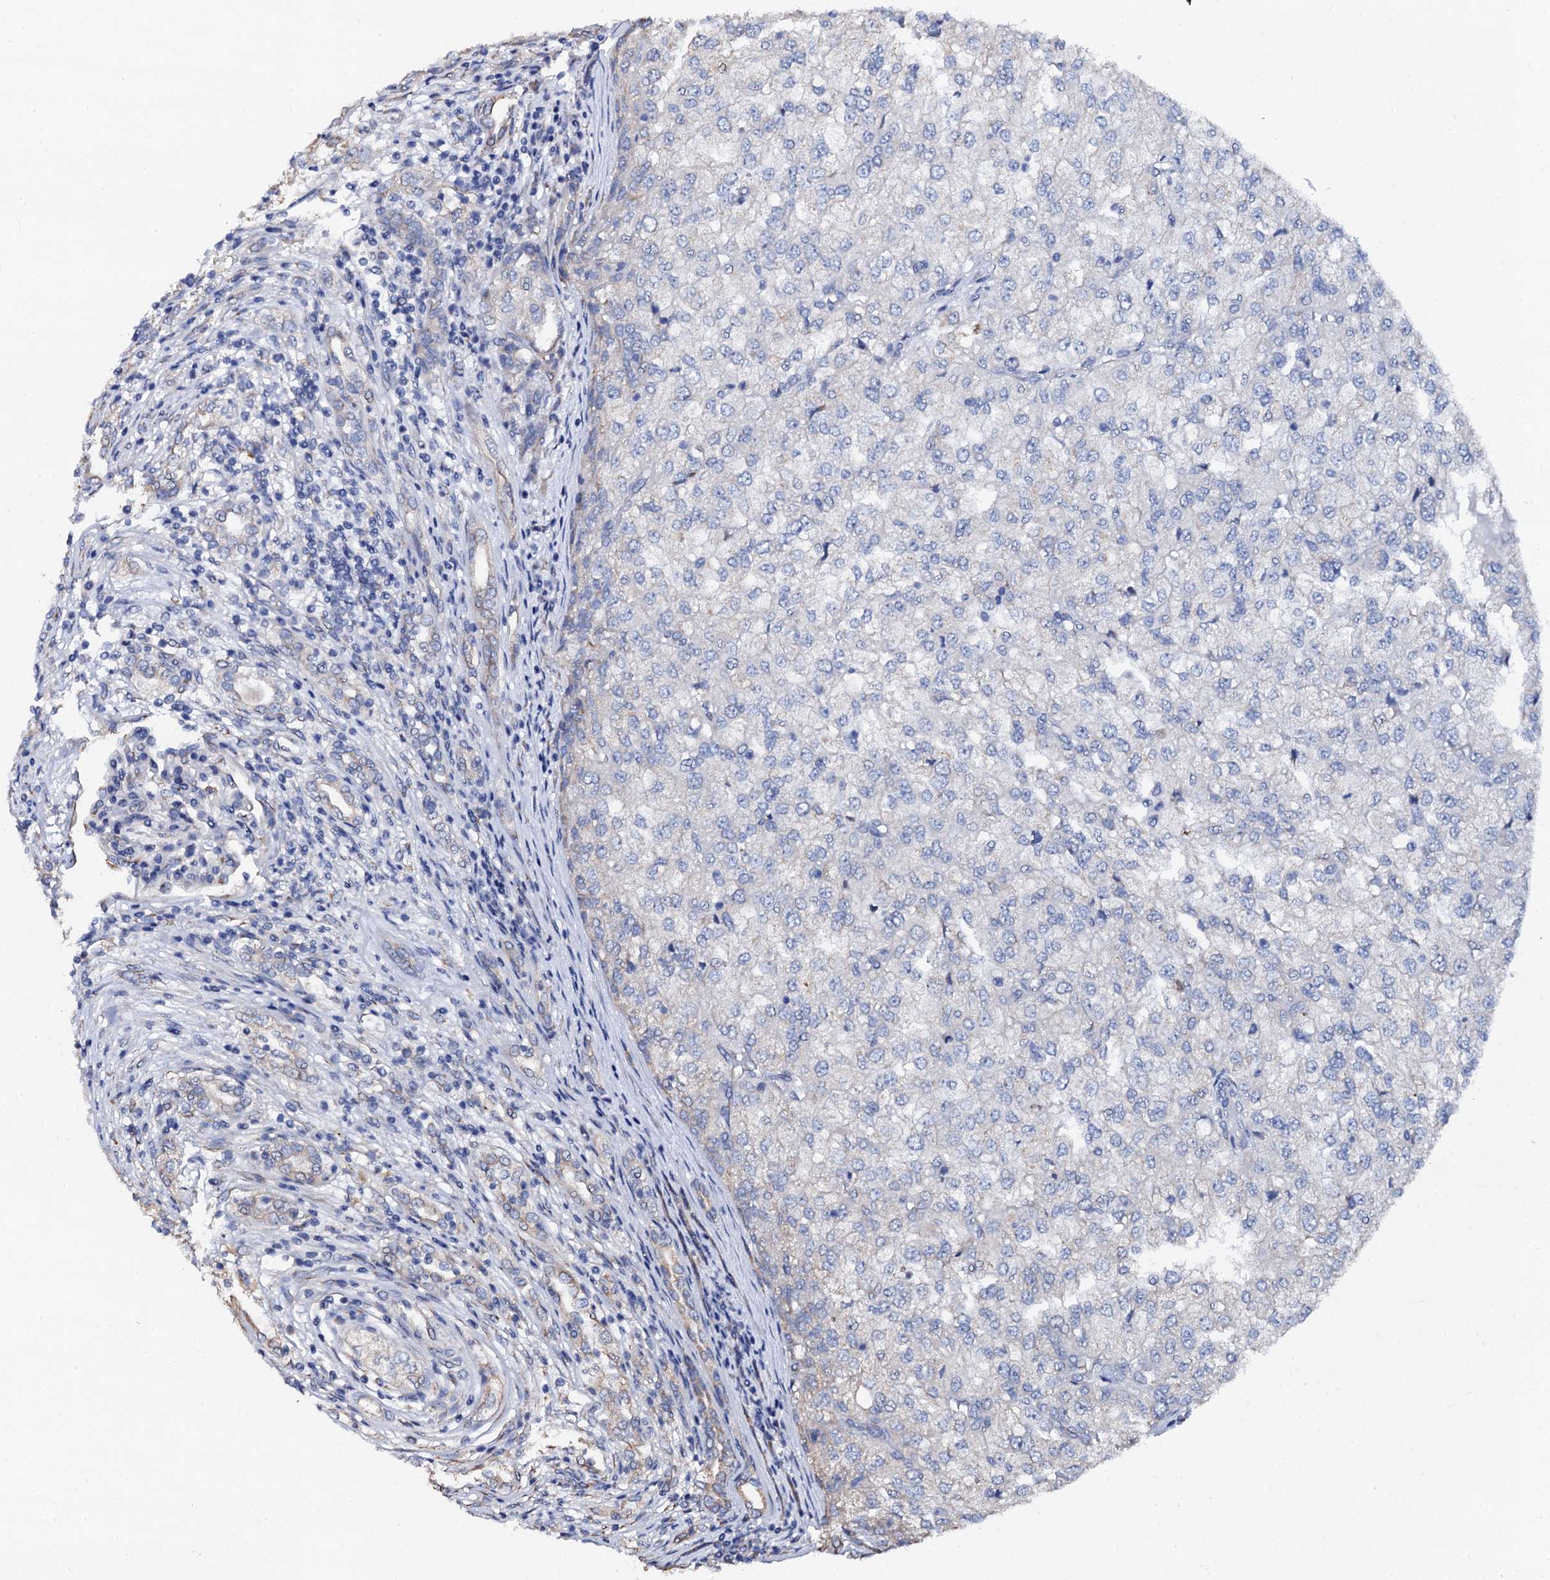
{"staining": {"intensity": "negative", "quantity": "none", "location": "none"}, "tissue": "renal cancer", "cell_type": "Tumor cells", "image_type": "cancer", "snomed": [{"axis": "morphology", "description": "Adenocarcinoma, NOS"}, {"axis": "topography", "description": "Kidney"}], "caption": "Micrograph shows no significant protein staining in tumor cells of renal cancer.", "gene": "AKAP3", "patient": {"sex": "female", "age": 54}}